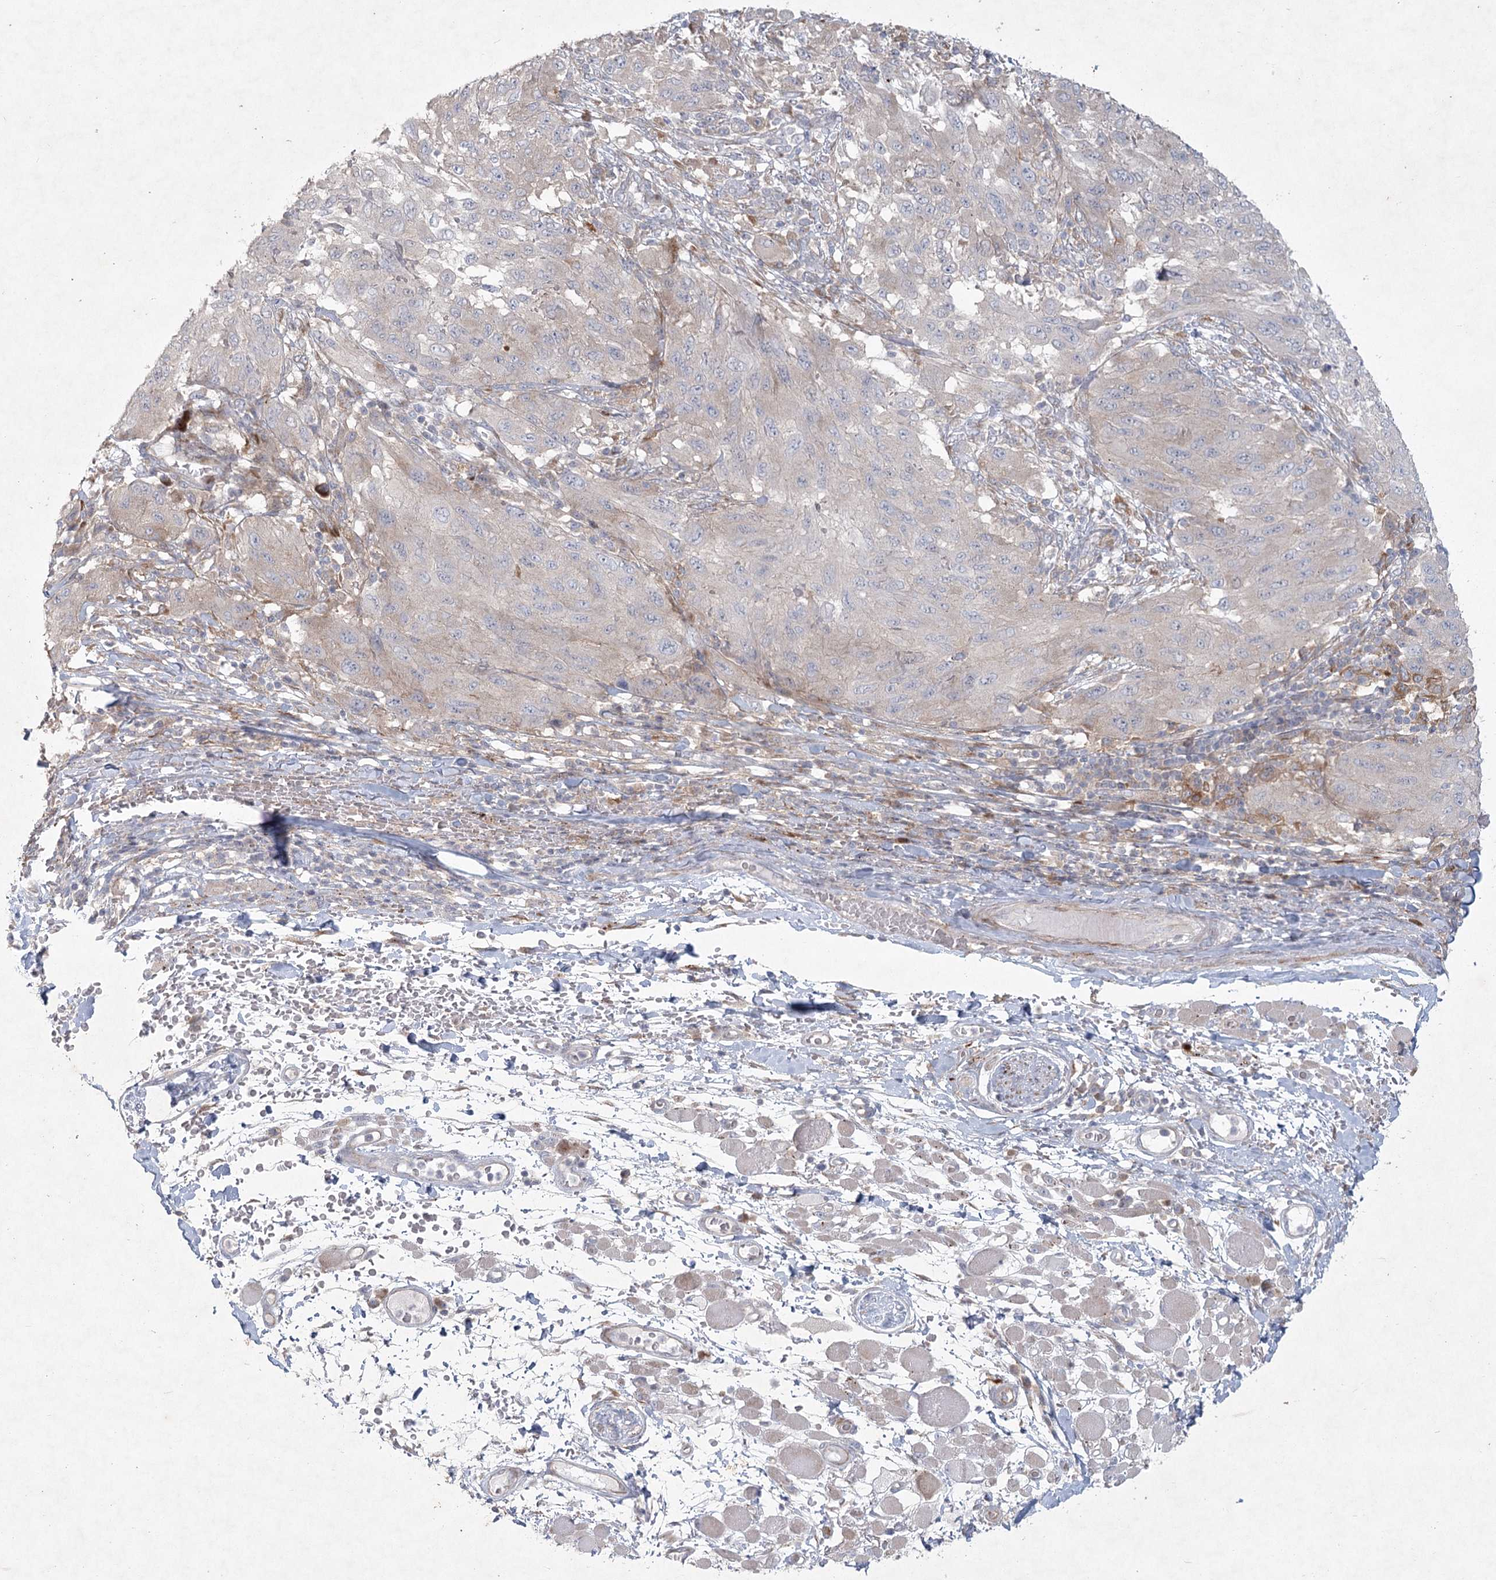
{"staining": {"intensity": "negative", "quantity": "none", "location": "none"}, "tissue": "melanoma", "cell_type": "Tumor cells", "image_type": "cancer", "snomed": [{"axis": "morphology", "description": "Malignant melanoma, NOS"}, {"axis": "topography", "description": "Skin"}], "caption": "There is no significant staining in tumor cells of melanoma. (Brightfield microscopy of DAB immunohistochemistry at high magnification).", "gene": "FAM110C", "patient": {"sex": "female", "age": 91}}